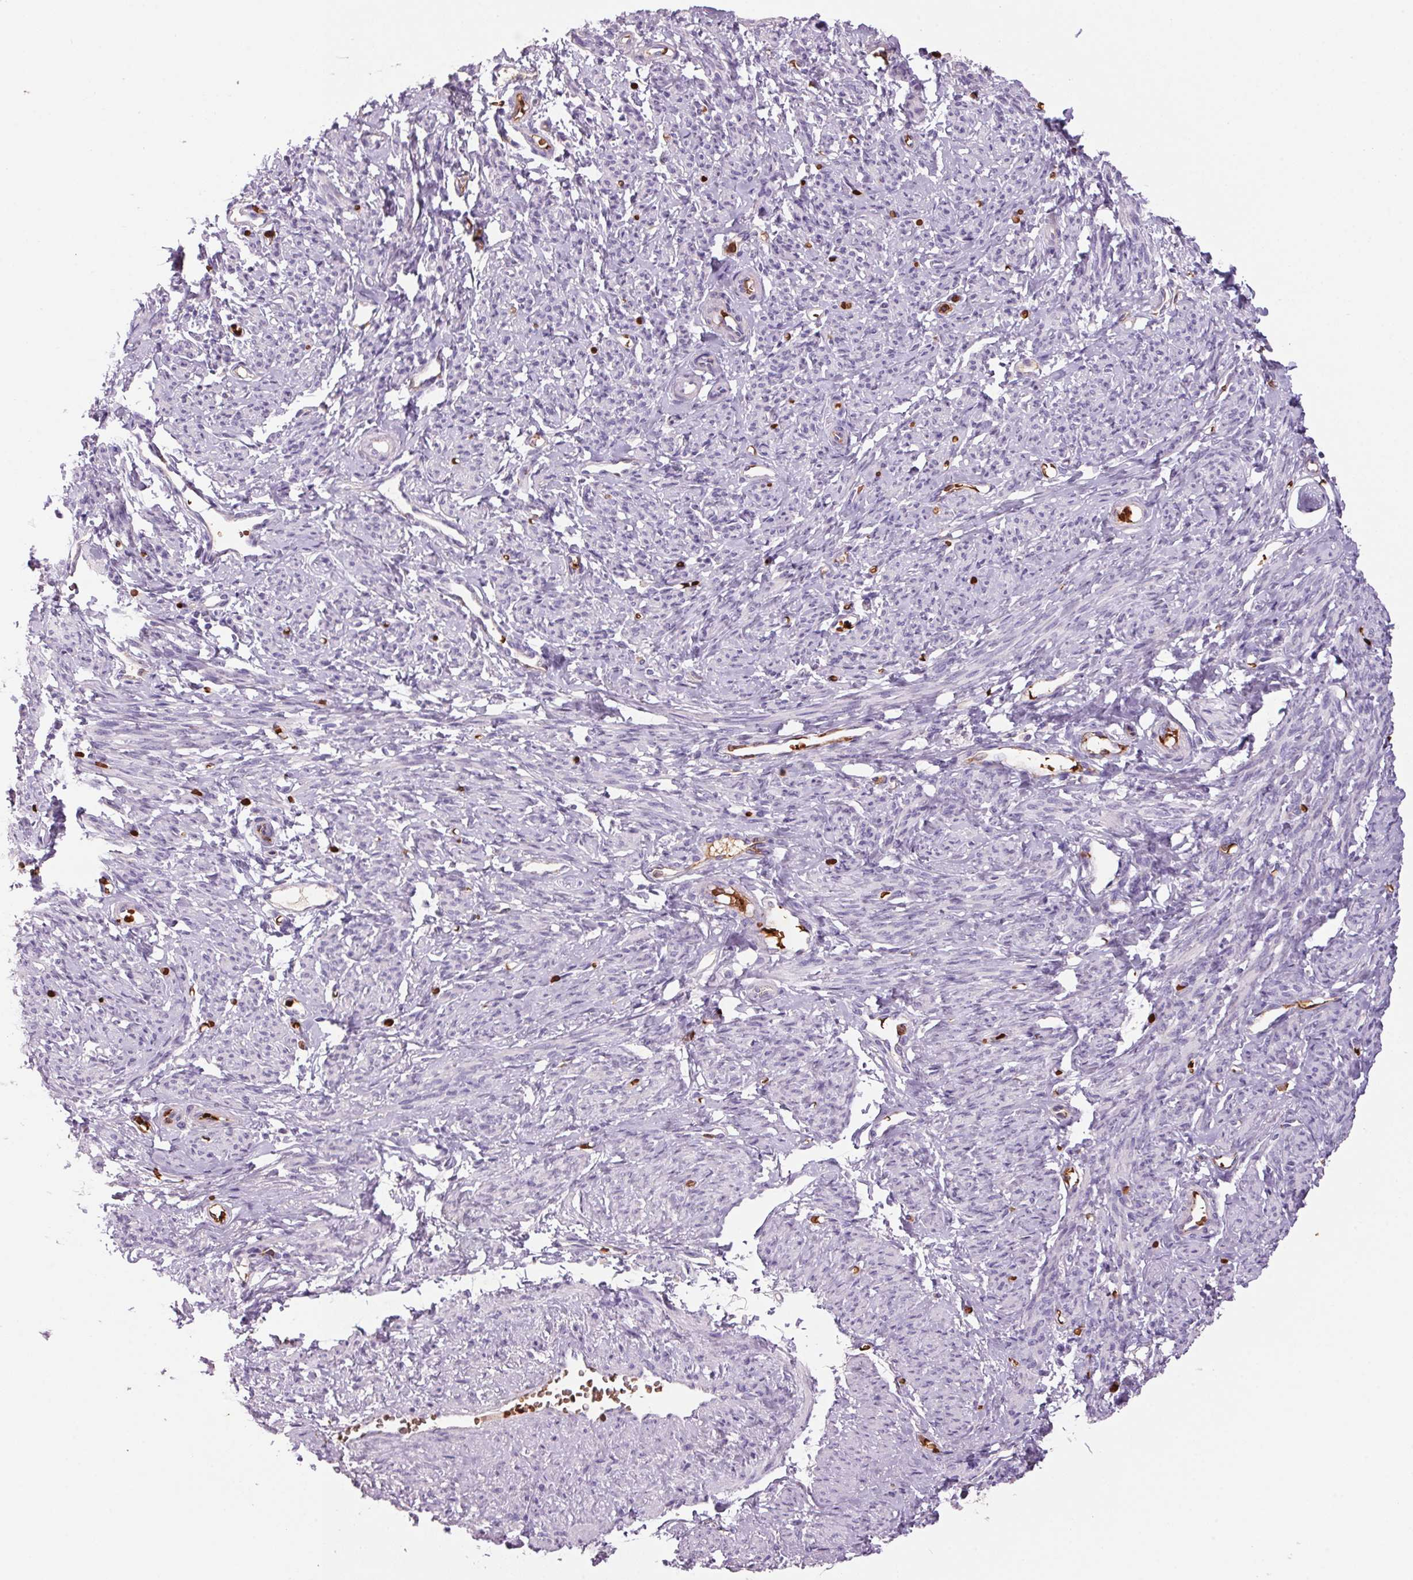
{"staining": {"intensity": "negative", "quantity": "none", "location": "none"}, "tissue": "smooth muscle", "cell_type": "Smooth muscle cells", "image_type": "normal", "snomed": [{"axis": "morphology", "description": "Normal tissue, NOS"}, {"axis": "topography", "description": "Smooth muscle"}], "caption": "High magnification brightfield microscopy of benign smooth muscle stained with DAB (brown) and counterstained with hematoxylin (blue): smooth muscle cells show no significant staining.", "gene": "HBQ1", "patient": {"sex": "female", "age": 65}}